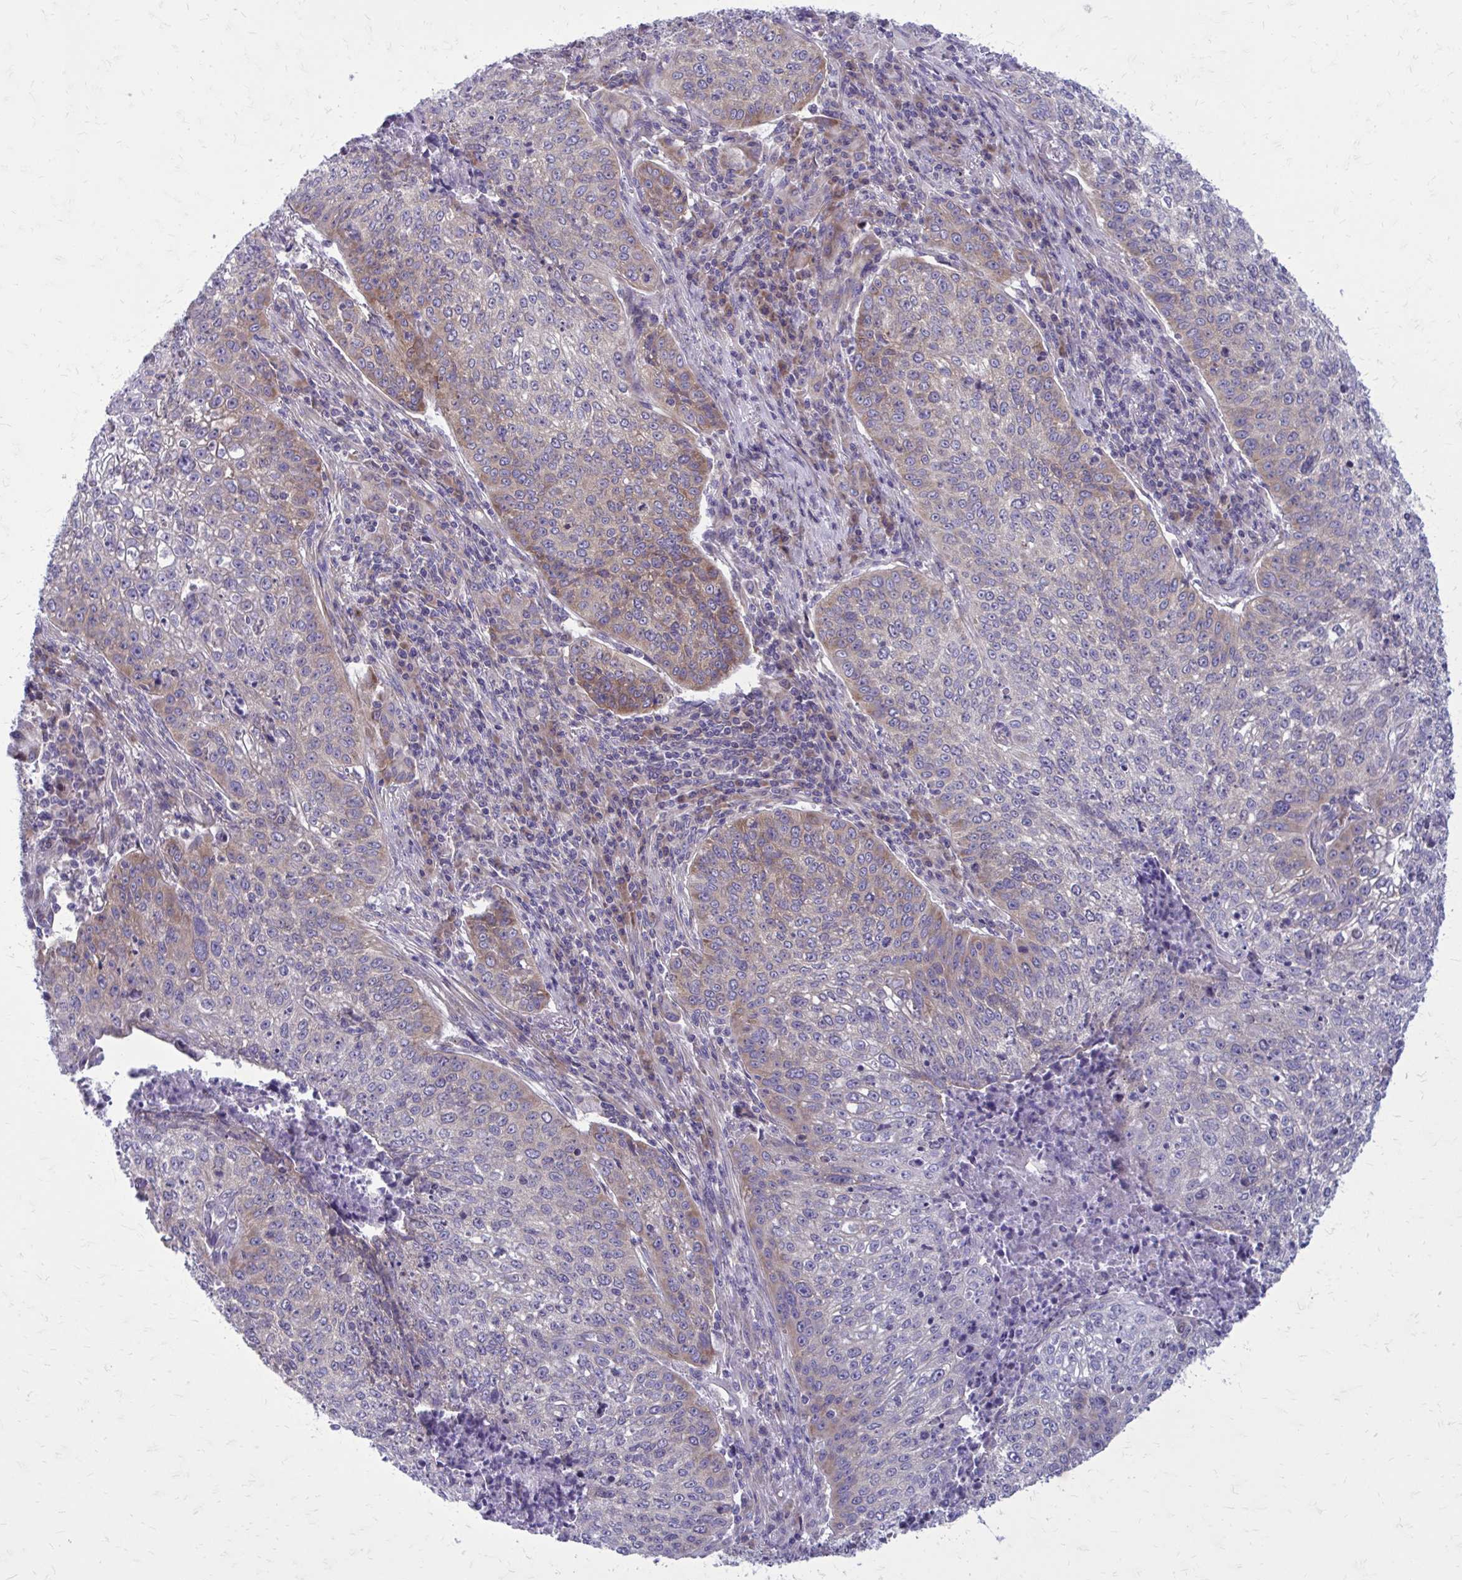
{"staining": {"intensity": "moderate", "quantity": "25%-75%", "location": "cytoplasmic/membranous"}, "tissue": "lung cancer", "cell_type": "Tumor cells", "image_type": "cancer", "snomed": [{"axis": "morphology", "description": "Squamous cell carcinoma, NOS"}, {"axis": "topography", "description": "Lung"}], "caption": "An immunohistochemistry (IHC) photomicrograph of neoplastic tissue is shown. Protein staining in brown shows moderate cytoplasmic/membranous positivity in squamous cell carcinoma (lung) within tumor cells. (Brightfield microscopy of DAB IHC at high magnification).", "gene": "GIGYF2", "patient": {"sex": "male", "age": 63}}